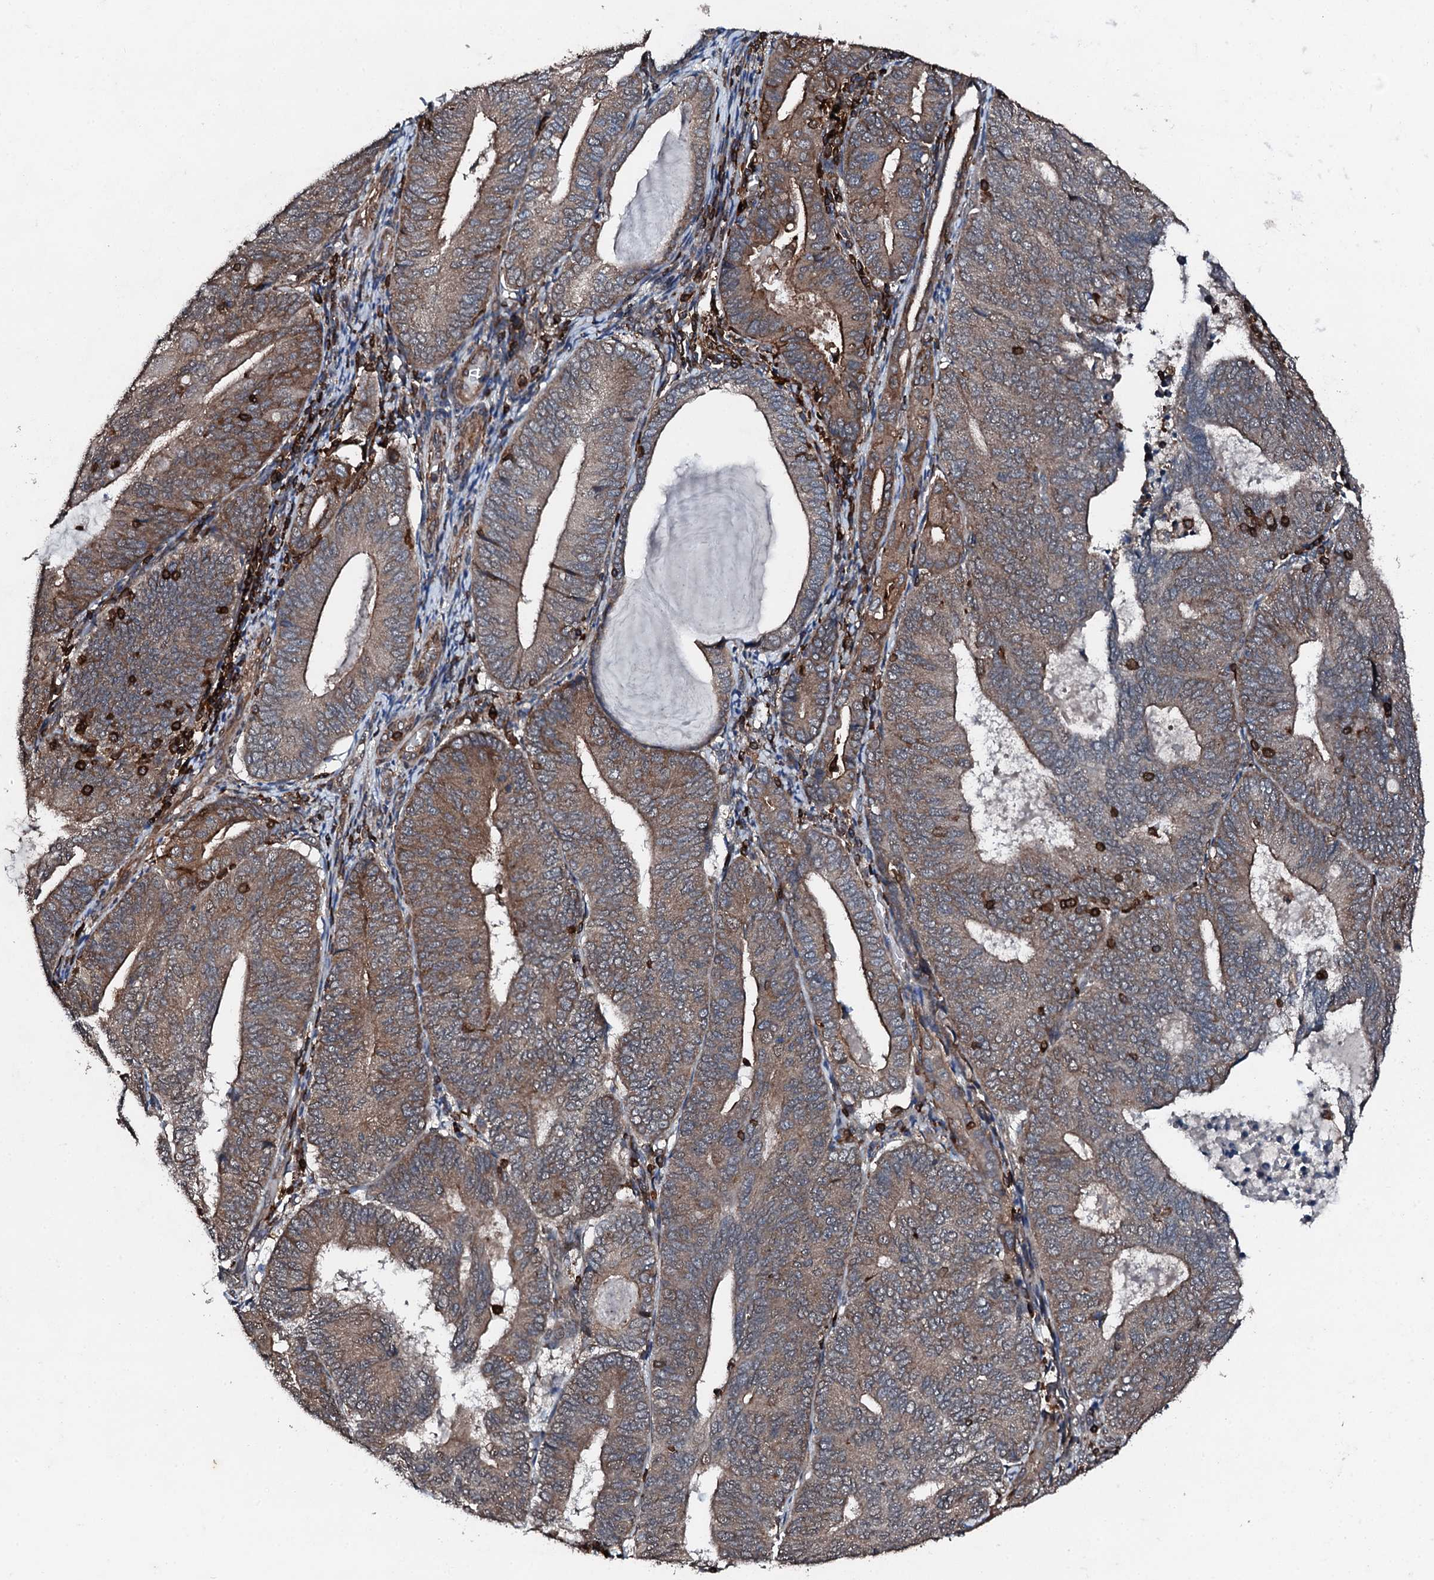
{"staining": {"intensity": "moderate", "quantity": ">75%", "location": "cytoplasmic/membranous"}, "tissue": "endometrial cancer", "cell_type": "Tumor cells", "image_type": "cancer", "snomed": [{"axis": "morphology", "description": "Adenocarcinoma, NOS"}, {"axis": "topography", "description": "Endometrium"}], "caption": "Endometrial cancer tissue demonstrates moderate cytoplasmic/membranous expression in about >75% of tumor cells", "gene": "EDC4", "patient": {"sex": "female", "age": 81}}